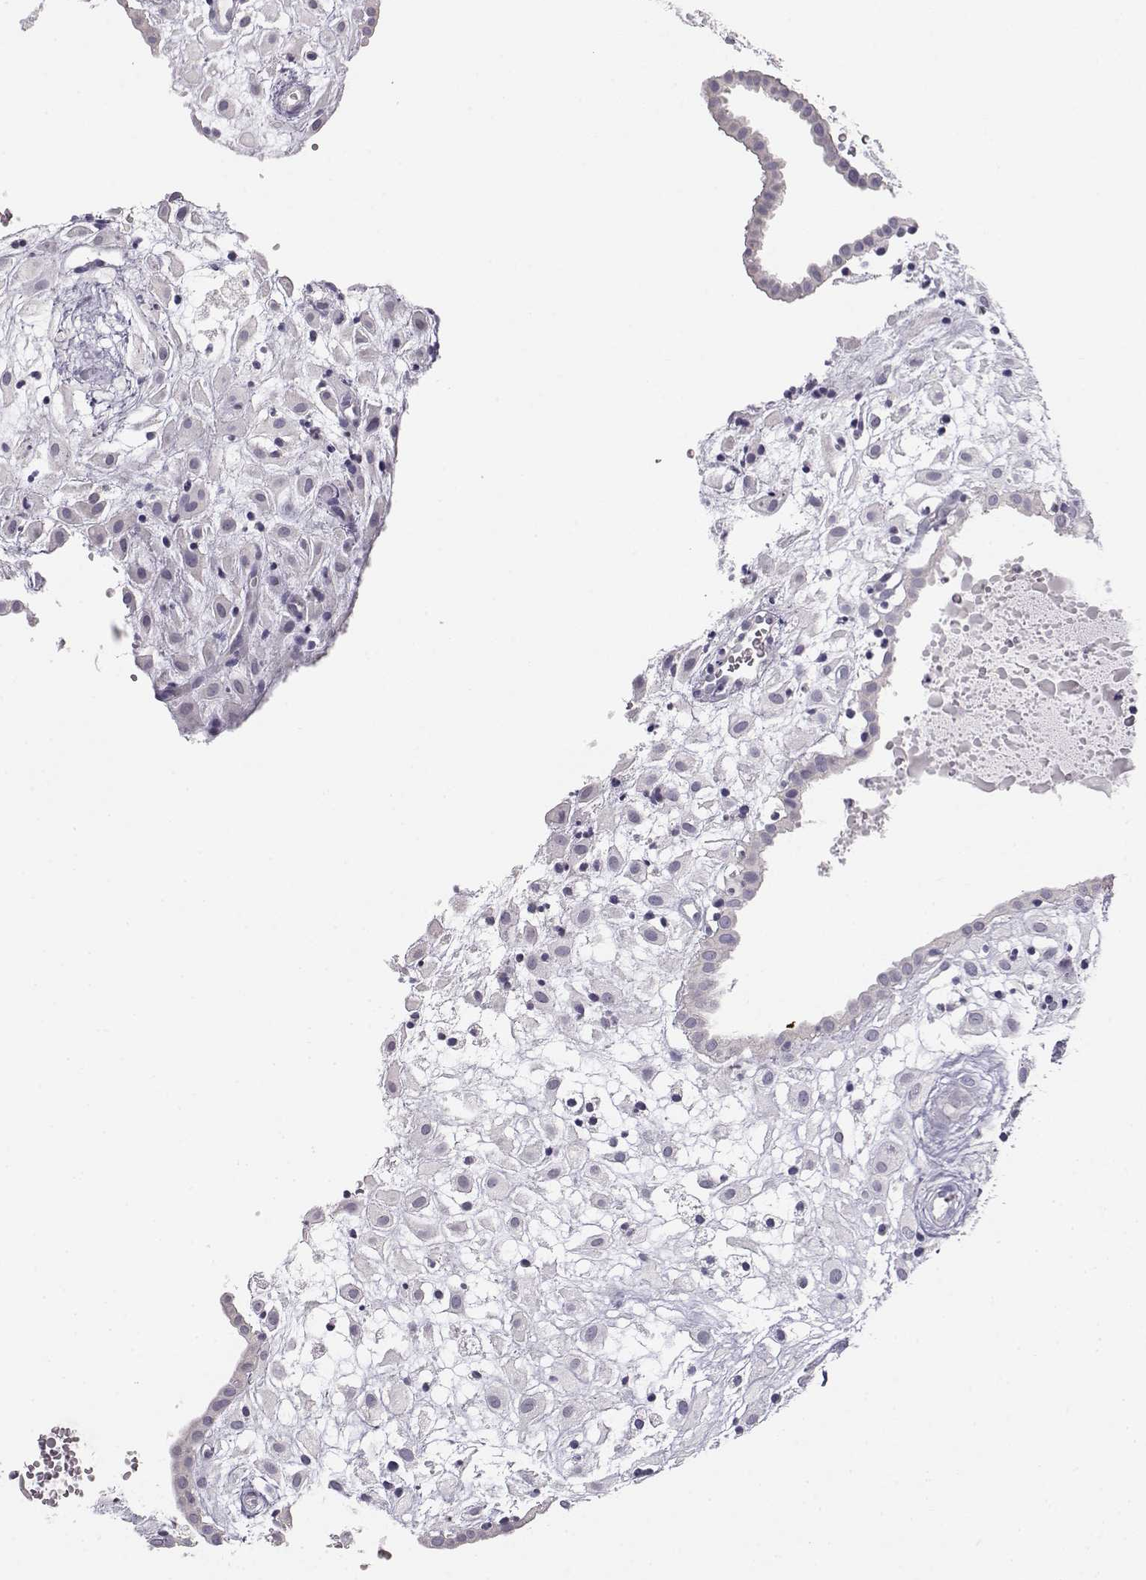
{"staining": {"intensity": "negative", "quantity": "none", "location": "none"}, "tissue": "placenta", "cell_type": "Decidual cells", "image_type": "normal", "snomed": [{"axis": "morphology", "description": "Normal tissue, NOS"}, {"axis": "topography", "description": "Placenta"}], "caption": "There is no significant positivity in decidual cells of placenta.", "gene": "MYCBPAP", "patient": {"sex": "female", "age": 24}}